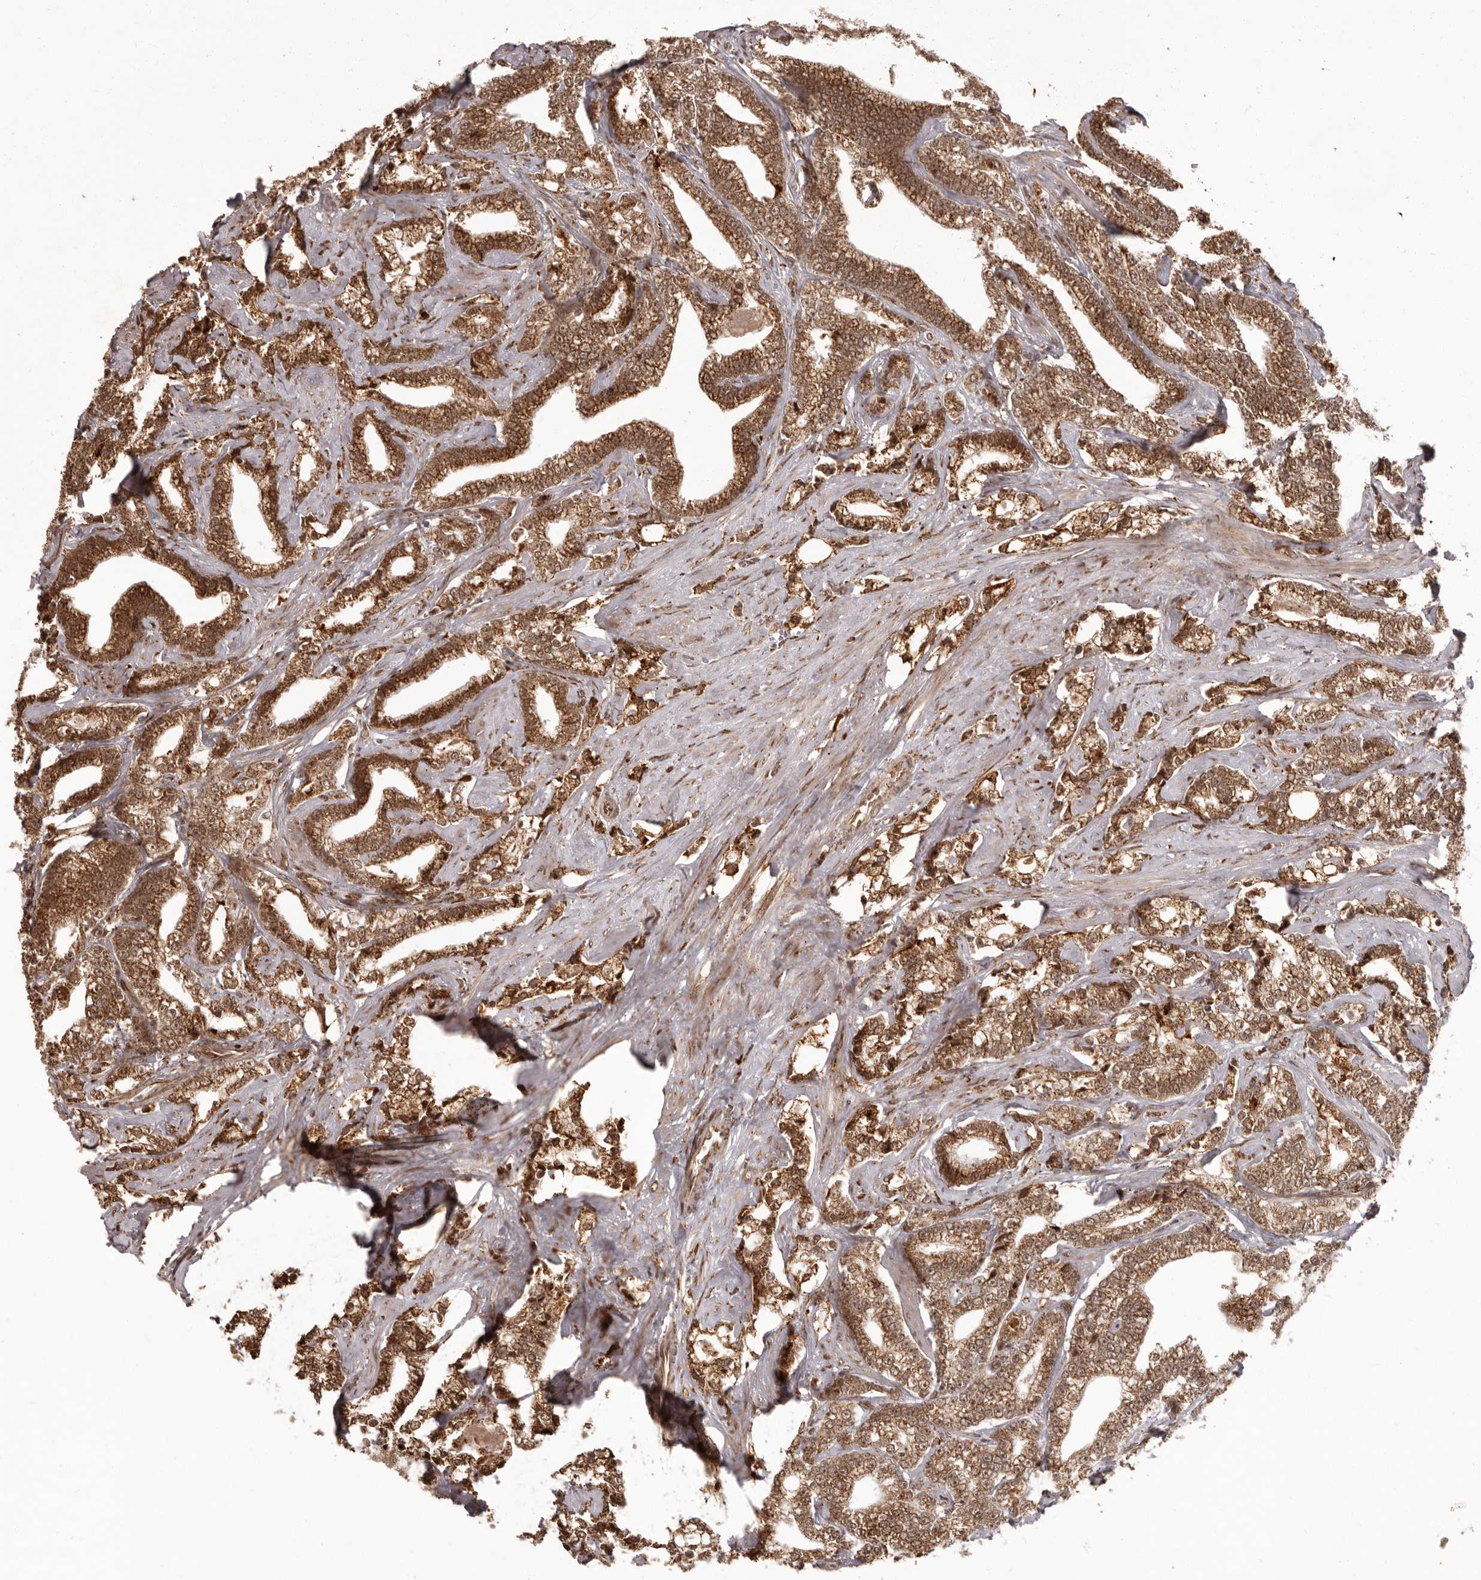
{"staining": {"intensity": "strong", "quantity": ">75%", "location": "cytoplasmic/membranous"}, "tissue": "prostate cancer", "cell_type": "Tumor cells", "image_type": "cancer", "snomed": [{"axis": "morphology", "description": "Adenocarcinoma, High grade"}, {"axis": "topography", "description": "Prostate and seminal vesicle, NOS"}], "caption": "Adenocarcinoma (high-grade) (prostate) stained for a protein demonstrates strong cytoplasmic/membranous positivity in tumor cells.", "gene": "IL32", "patient": {"sex": "male", "age": 67}}